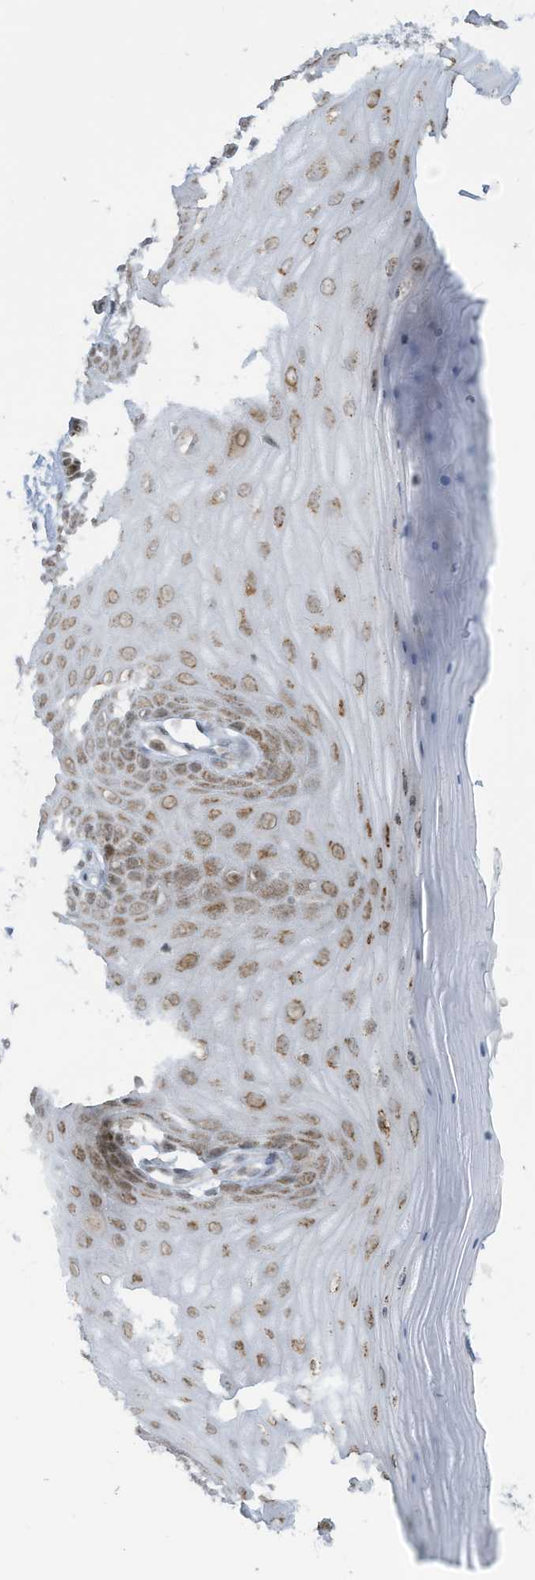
{"staining": {"intensity": "moderate", "quantity": ">75%", "location": "cytoplasmic/membranous,nuclear"}, "tissue": "cervix", "cell_type": "Glandular cells", "image_type": "normal", "snomed": [{"axis": "morphology", "description": "Normal tissue, NOS"}, {"axis": "topography", "description": "Cervix"}], "caption": "Protein staining of unremarkable cervix demonstrates moderate cytoplasmic/membranous,nuclear positivity in about >75% of glandular cells. Using DAB (brown) and hematoxylin (blue) stains, captured at high magnification using brightfield microscopy.", "gene": "ECT2L", "patient": {"sex": "female", "age": 55}}